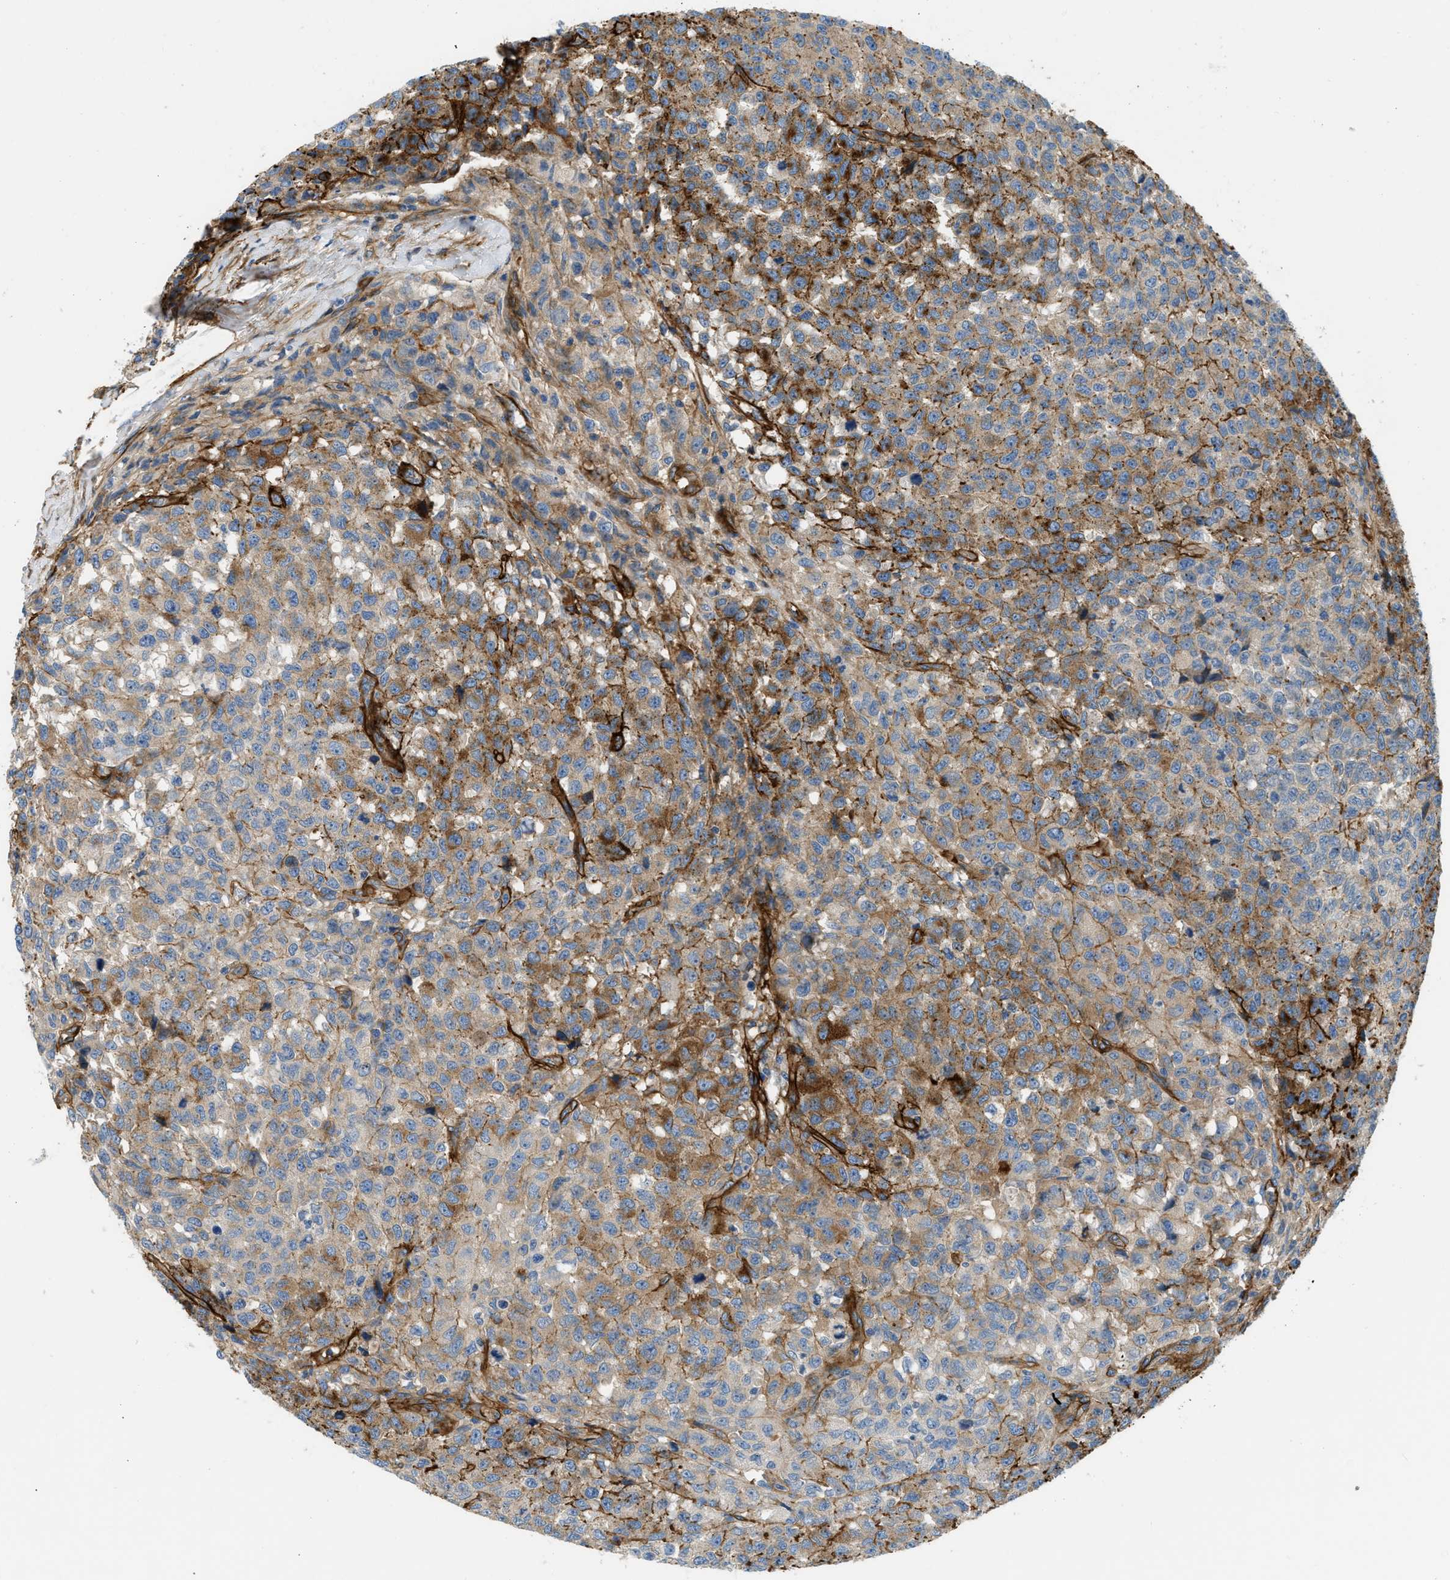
{"staining": {"intensity": "moderate", "quantity": ">75%", "location": "cytoplasmic/membranous"}, "tissue": "testis cancer", "cell_type": "Tumor cells", "image_type": "cancer", "snomed": [{"axis": "morphology", "description": "Seminoma, NOS"}, {"axis": "topography", "description": "Testis"}], "caption": "Tumor cells display medium levels of moderate cytoplasmic/membranous expression in approximately >75% of cells in testis cancer (seminoma).", "gene": "COL15A1", "patient": {"sex": "male", "age": 59}}